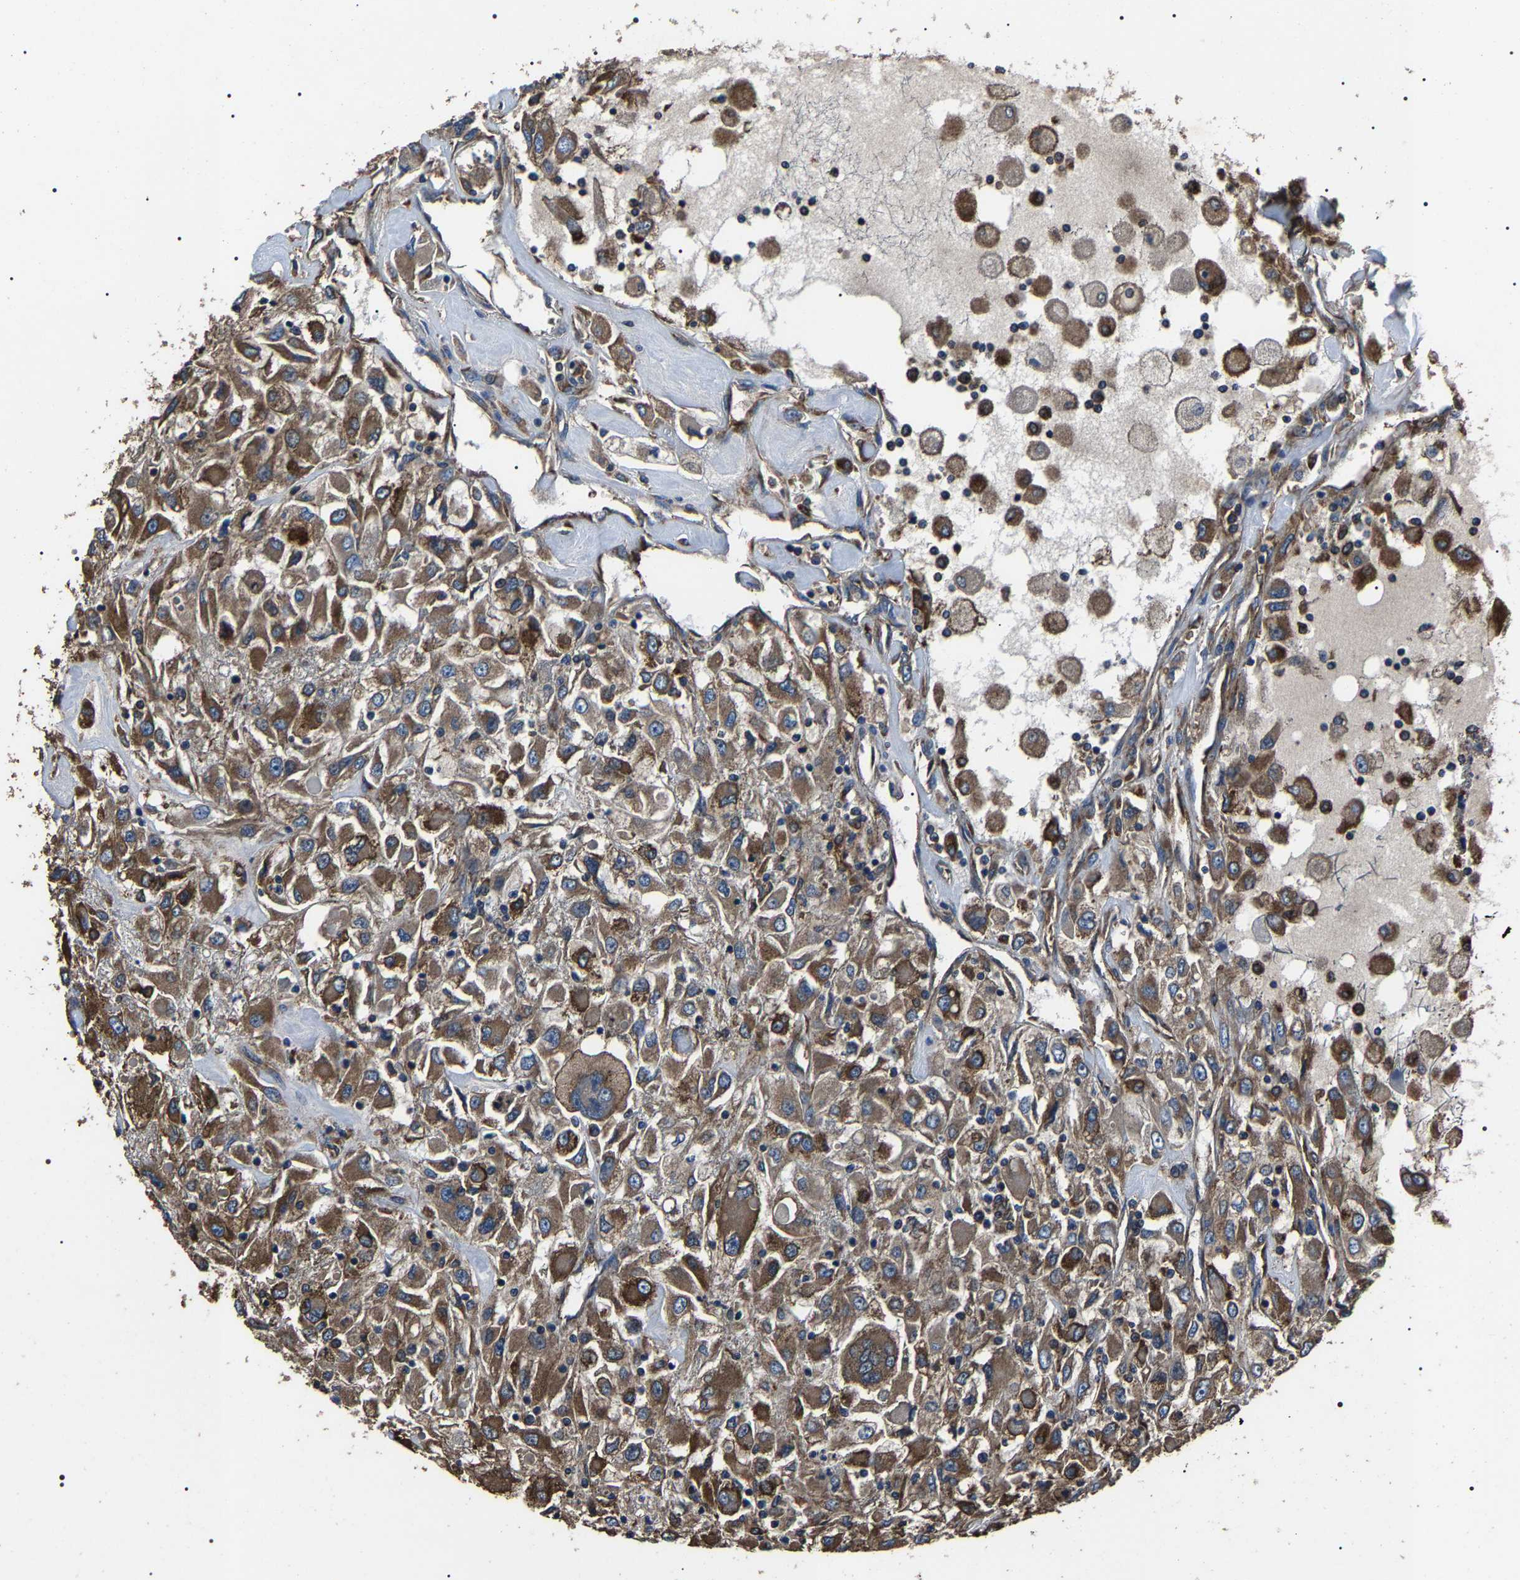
{"staining": {"intensity": "moderate", "quantity": ">75%", "location": "cytoplasmic/membranous"}, "tissue": "renal cancer", "cell_type": "Tumor cells", "image_type": "cancer", "snomed": [{"axis": "morphology", "description": "Adenocarcinoma, NOS"}, {"axis": "topography", "description": "Kidney"}], "caption": "Protein staining demonstrates moderate cytoplasmic/membranous staining in about >75% of tumor cells in renal cancer (adenocarcinoma).", "gene": "HSCB", "patient": {"sex": "female", "age": 52}}